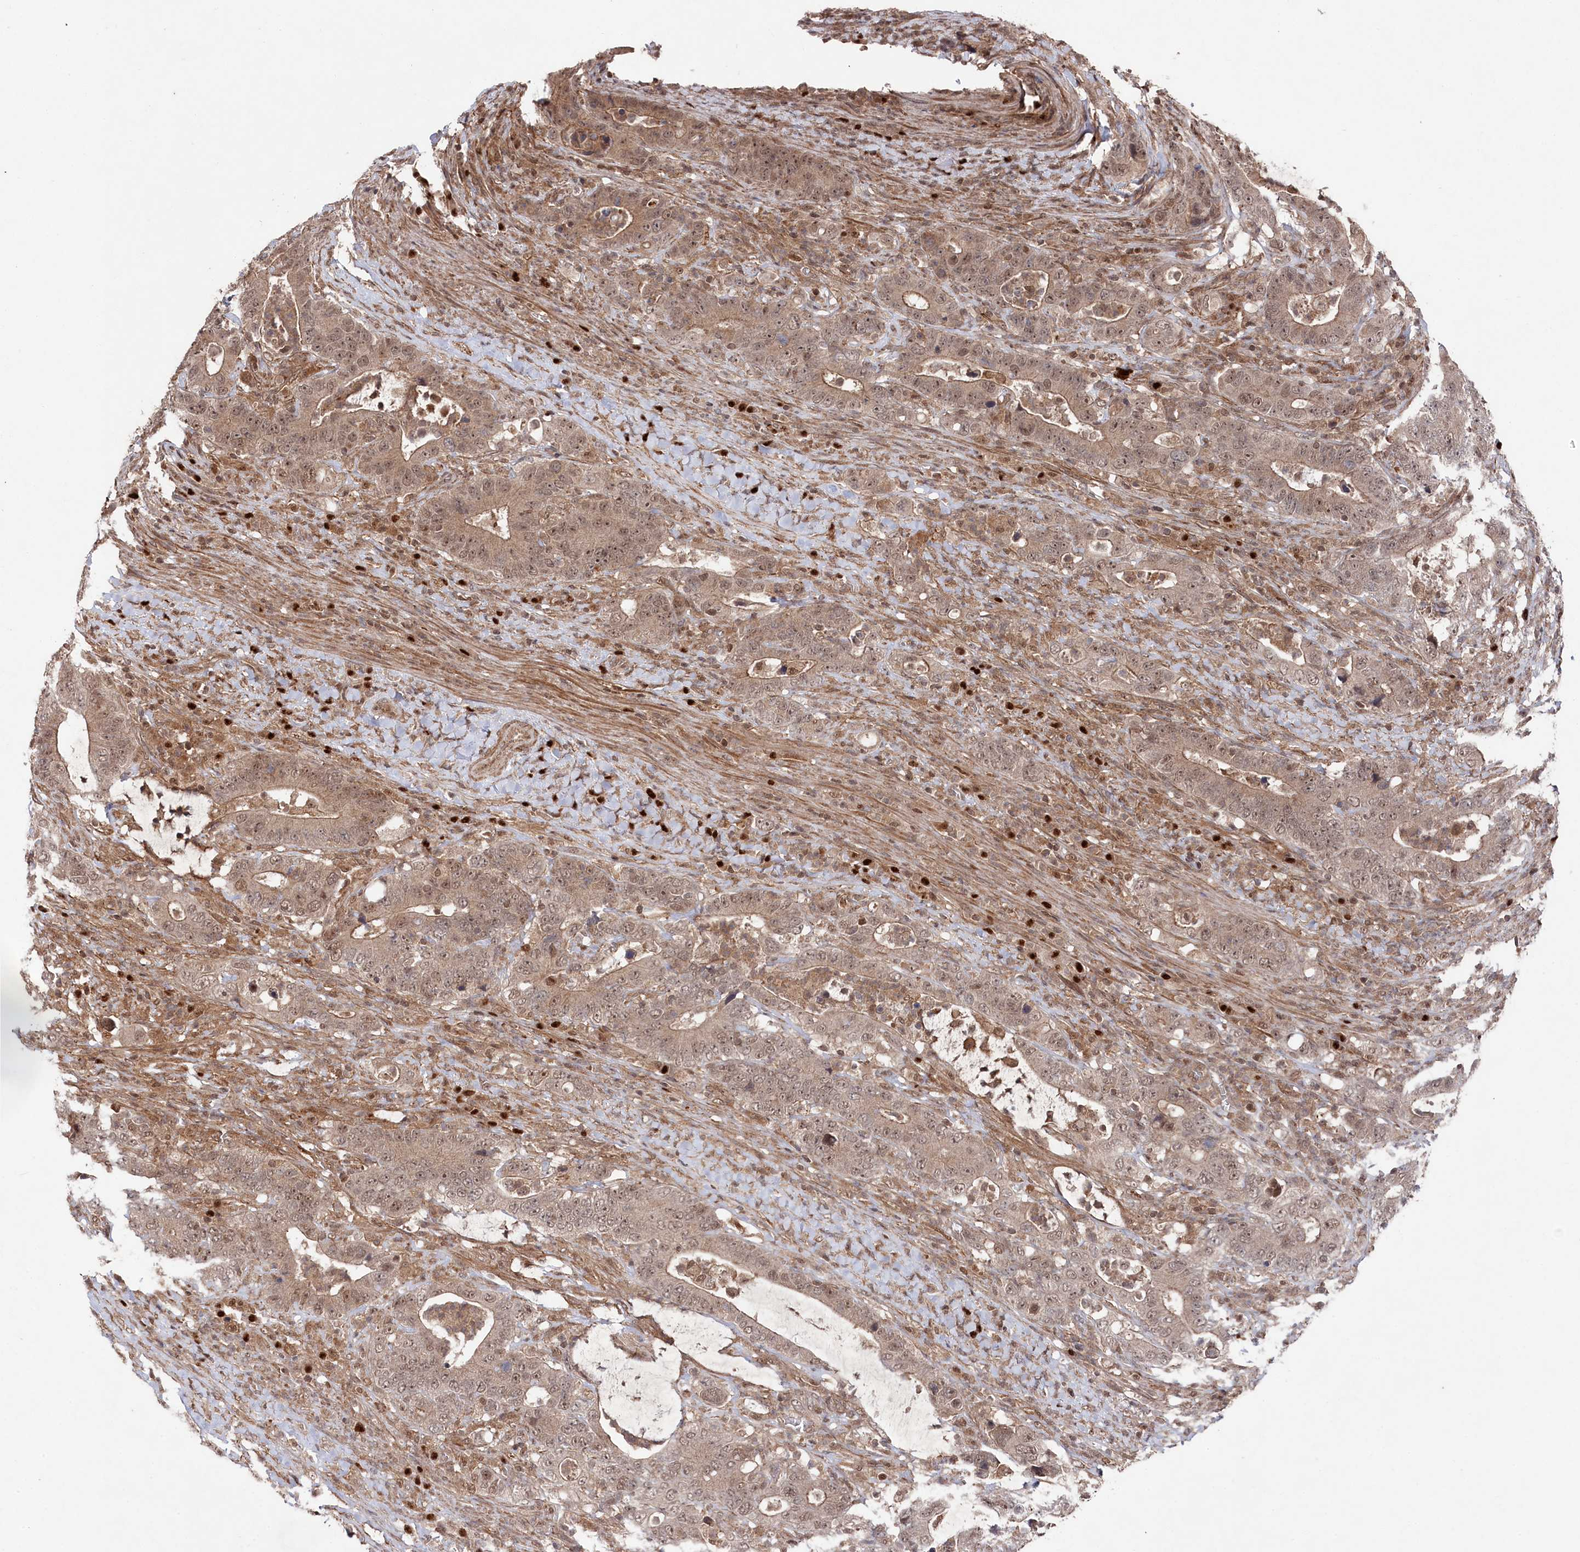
{"staining": {"intensity": "weak", "quantity": ">75%", "location": "cytoplasmic/membranous,nuclear"}, "tissue": "colorectal cancer", "cell_type": "Tumor cells", "image_type": "cancer", "snomed": [{"axis": "morphology", "description": "Adenocarcinoma, NOS"}, {"axis": "topography", "description": "Colon"}], "caption": "Colorectal cancer stained for a protein (brown) displays weak cytoplasmic/membranous and nuclear positive staining in about >75% of tumor cells.", "gene": "BORCS7", "patient": {"sex": "female", "age": 75}}